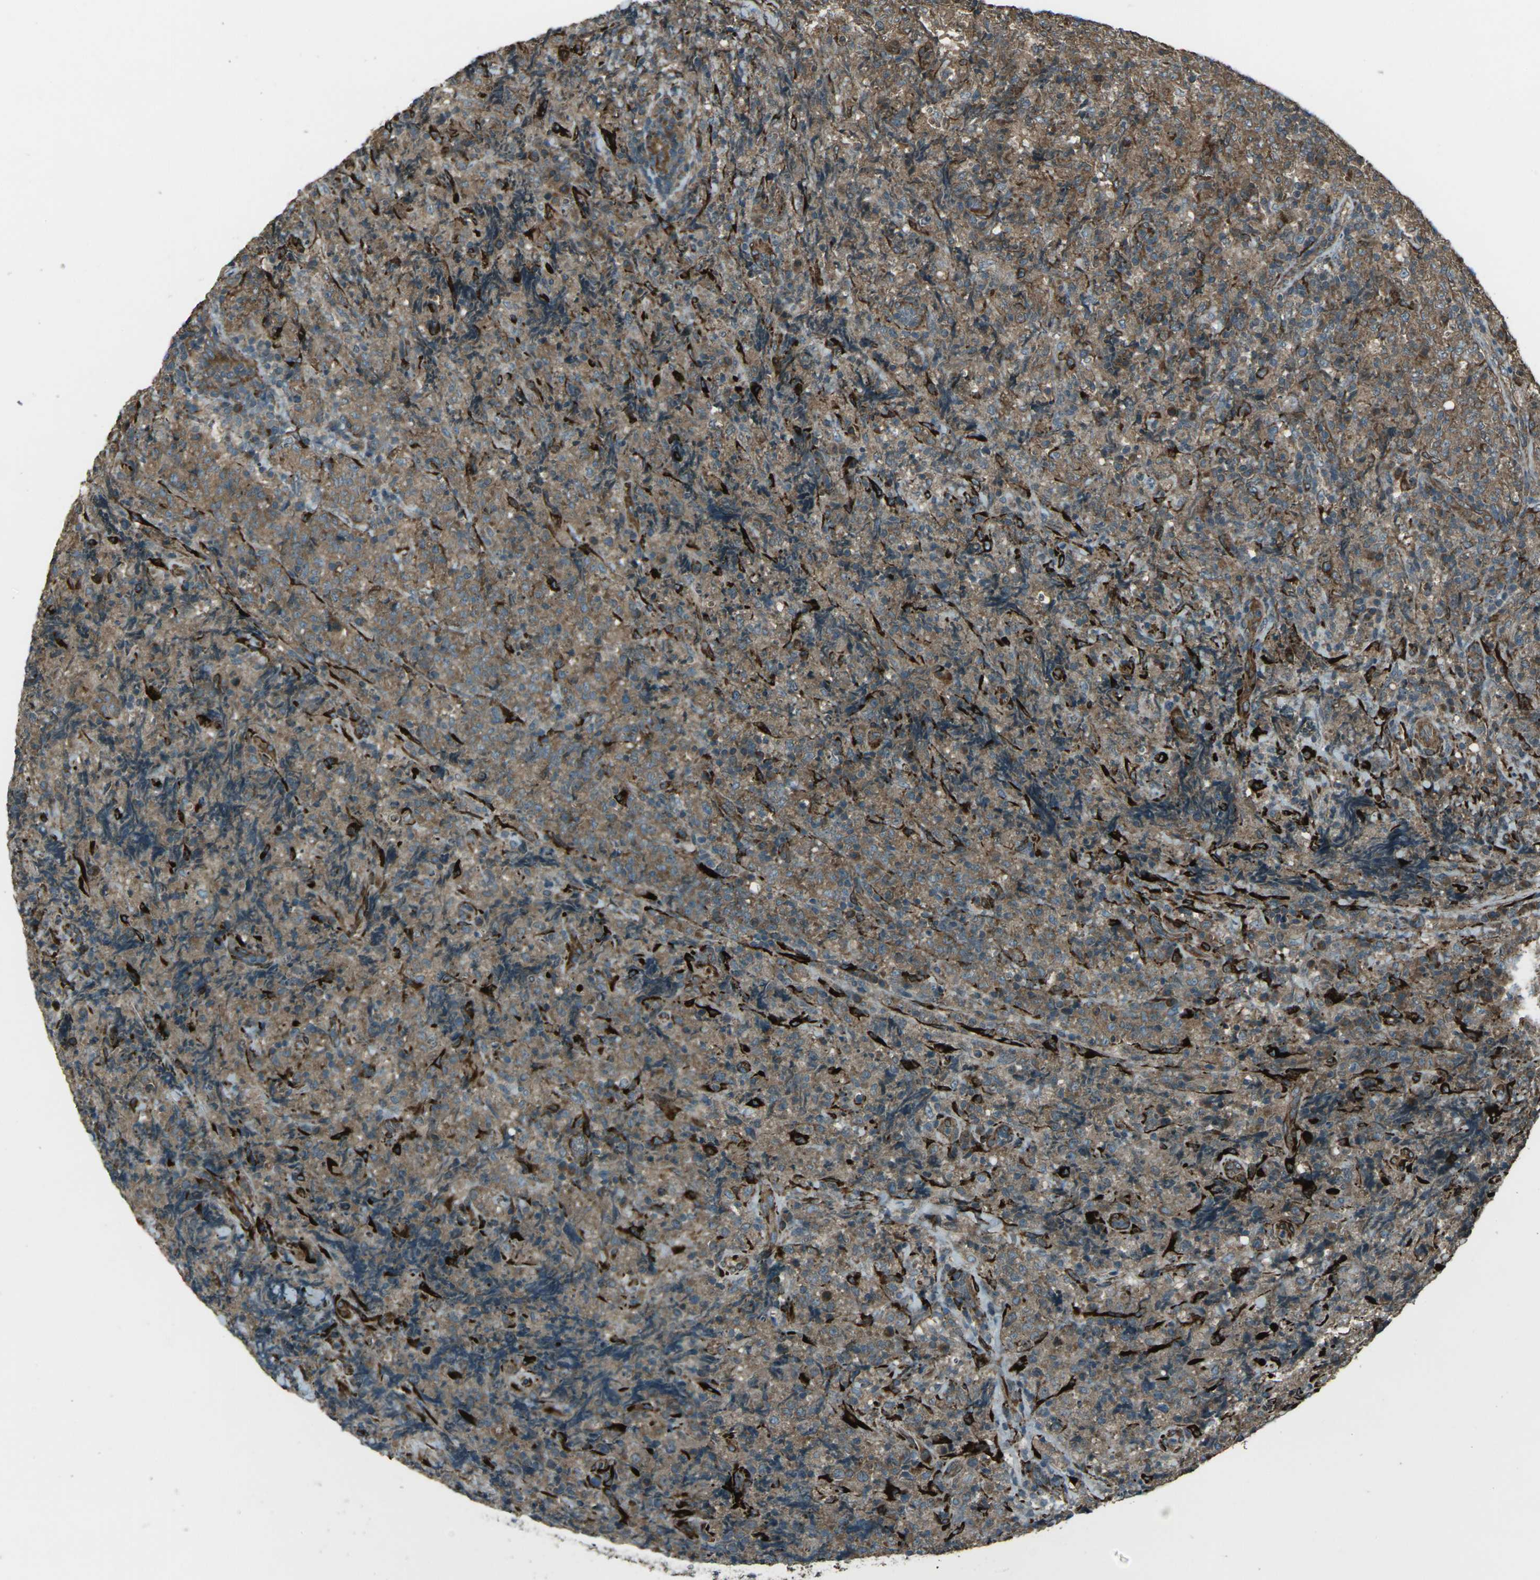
{"staining": {"intensity": "moderate", "quantity": ">75%", "location": "cytoplasmic/membranous"}, "tissue": "lymphoma", "cell_type": "Tumor cells", "image_type": "cancer", "snomed": [{"axis": "morphology", "description": "Malignant lymphoma, non-Hodgkin's type, High grade"}, {"axis": "topography", "description": "Tonsil"}], "caption": "About >75% of tumor cells in human high-grade malignant lymphoma, non-Hodgkin's type demonstrate moderate cytoplasmic/membranous protein positivity as visualized by brown immunohistochemical staining.", "gene": "LSMEM1", "patient": {"sex": "female", "age": 36}}